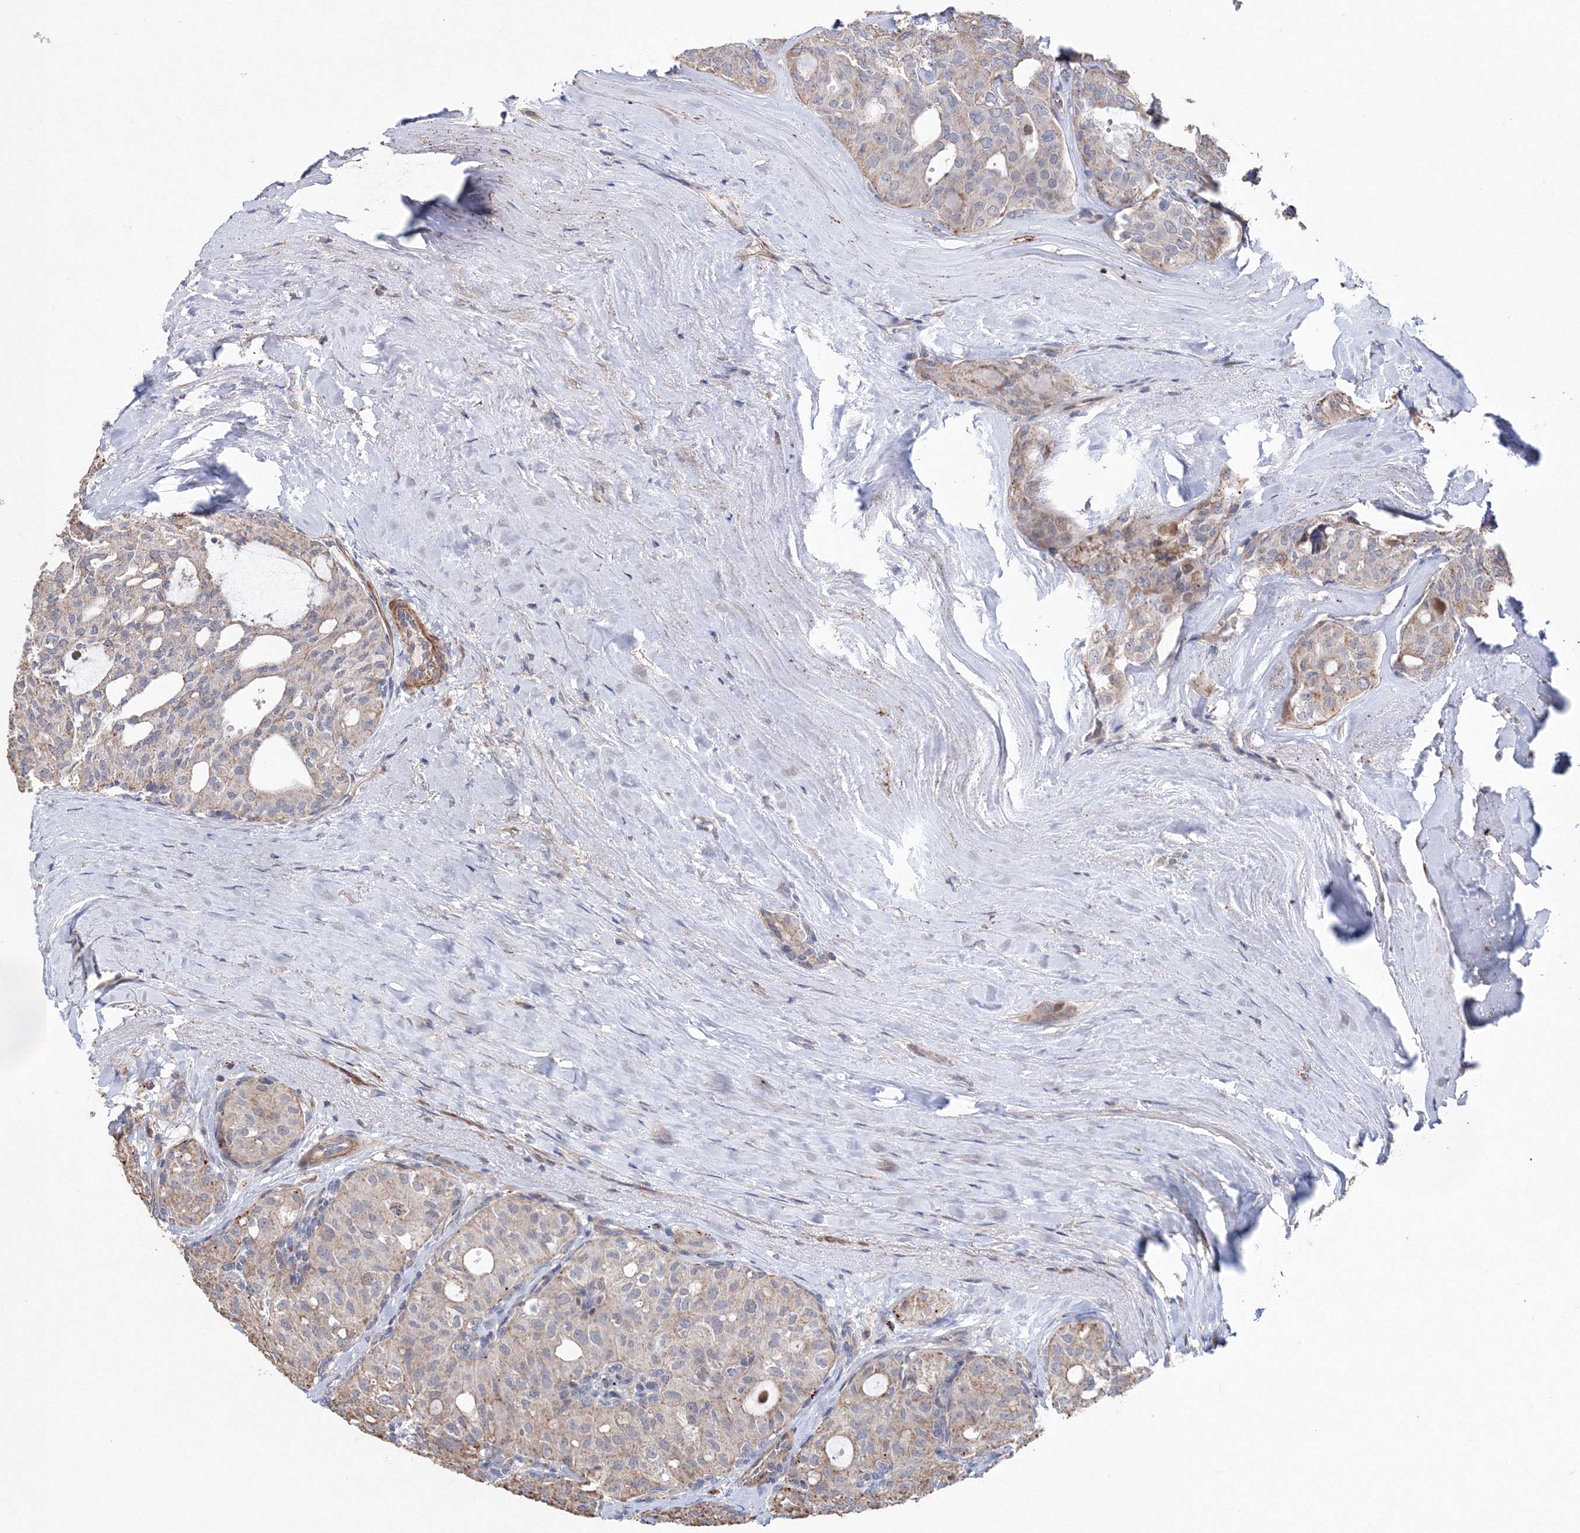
{"staining": {"intensity": "negative", "quantity": "none", "location": "none"}, "tissue": "thyroid cancer", "cell_type": "Tumor cells", "image_type": "cancer", "snomed": [{"axis": "morphology", "description": "Follicular adenoma carcinoma, NOS"}, {"axis": "topography", "description": "Thyroid gland"}], "caption": "High magnification brightfield microscopy of thyroid follicular adenoma carcinoma stained with DAB (3,3'-diaminobenzidine) (brown) and counterstained with hematoxylin (blue): tumor cells show no significant positivity.", "gene": "PPP2R2B", "patient": {"sex": "male", "age": 75}}